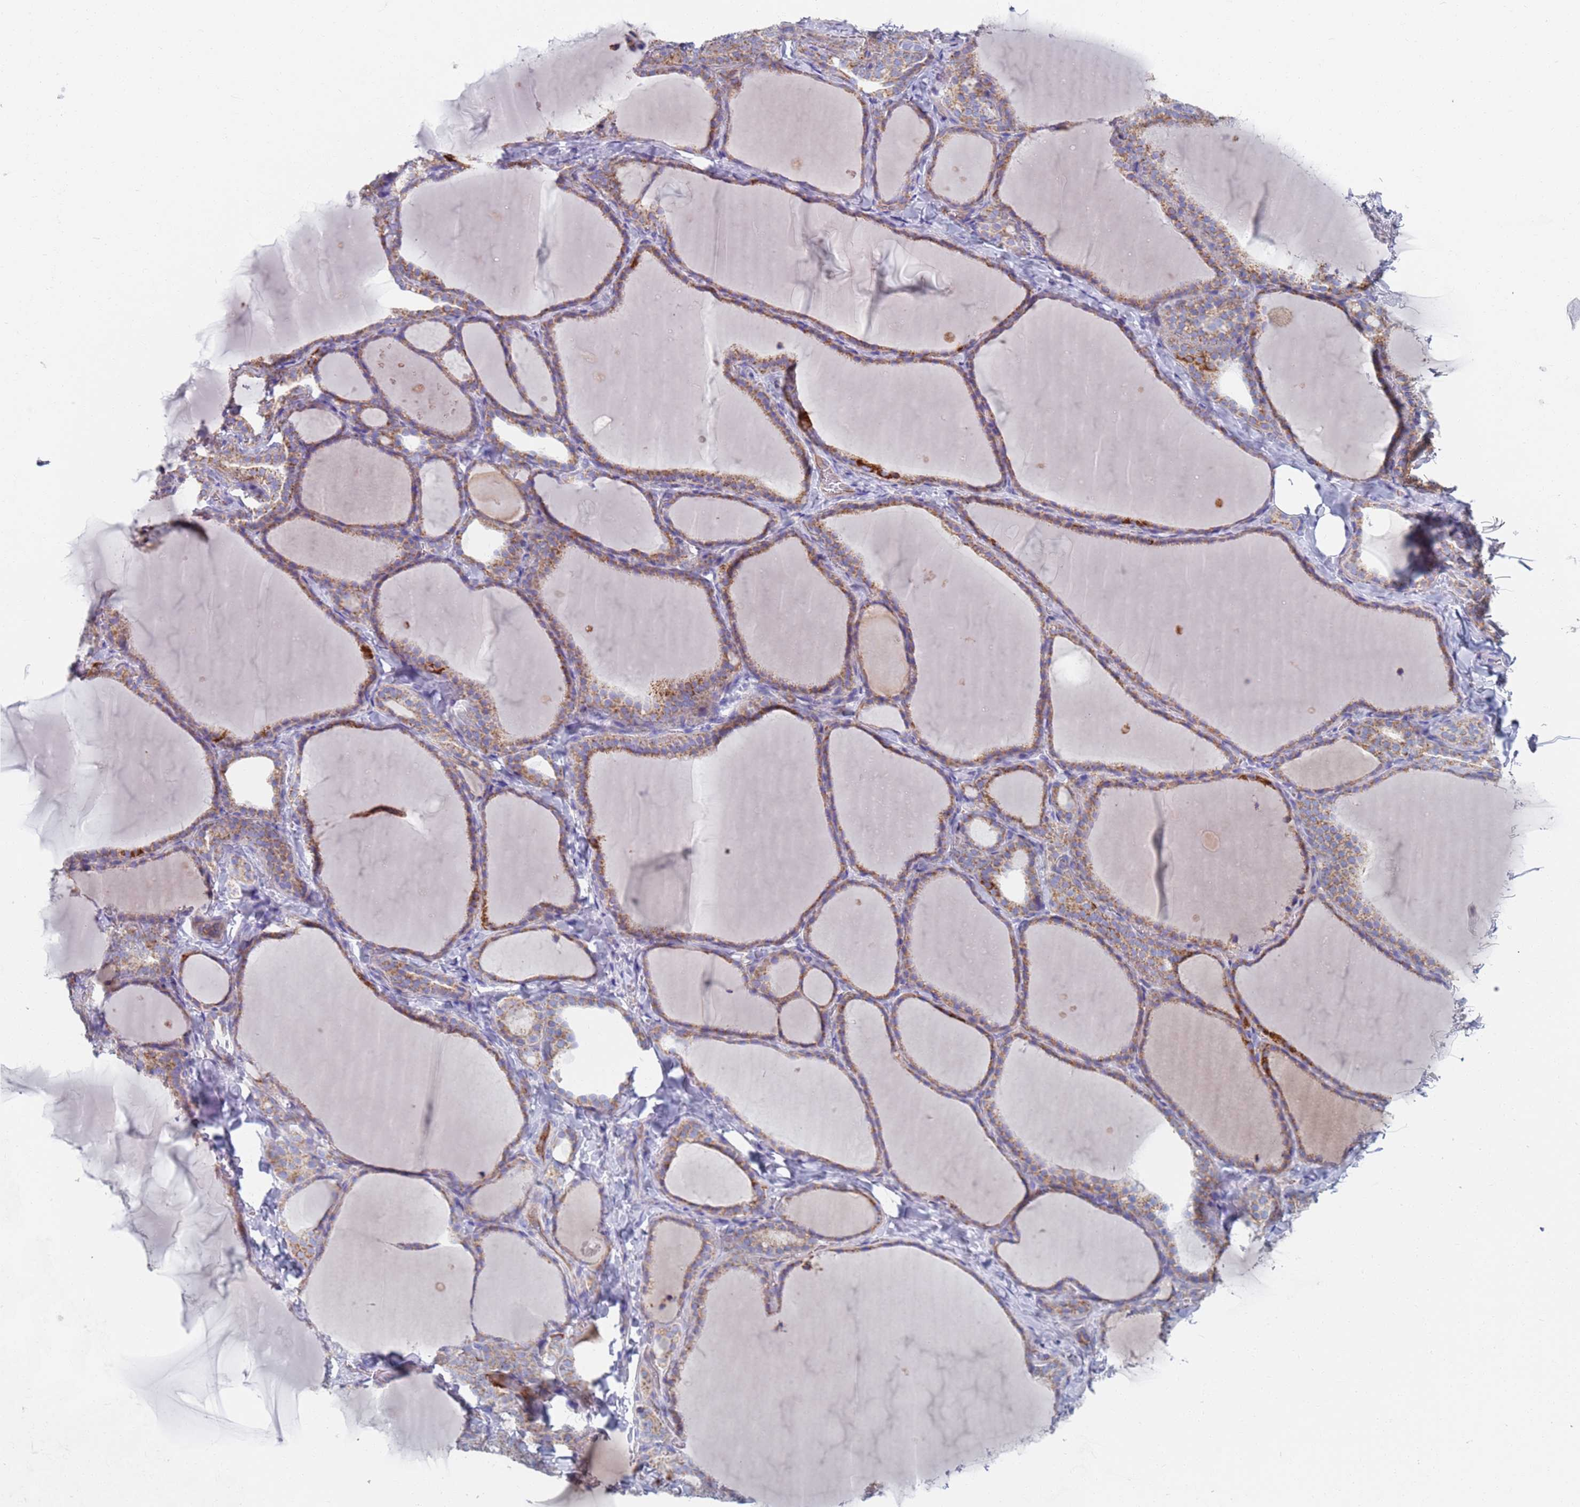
{"staining": {"intensity": "moderate", "quantity": ">75%", "location": "cytoplasmic/membranous"}, "tissue": "thyroid gland", "cell_type": "Glandular cells", "image_type": "normal", "snomed": [{"axis": "morphology", "description": "Normal tissue, NOS"}, {"axis": "topography", "description": "Thyroid gland"}], "caption": "The micrograph reveals staining of benign thyroid gland, revealing moderate cytoplasmic/membranous protein expression (brown color) within glandular cells.", "gene": "MRPL22", "patient": {"sex": "female", "age": 22}}